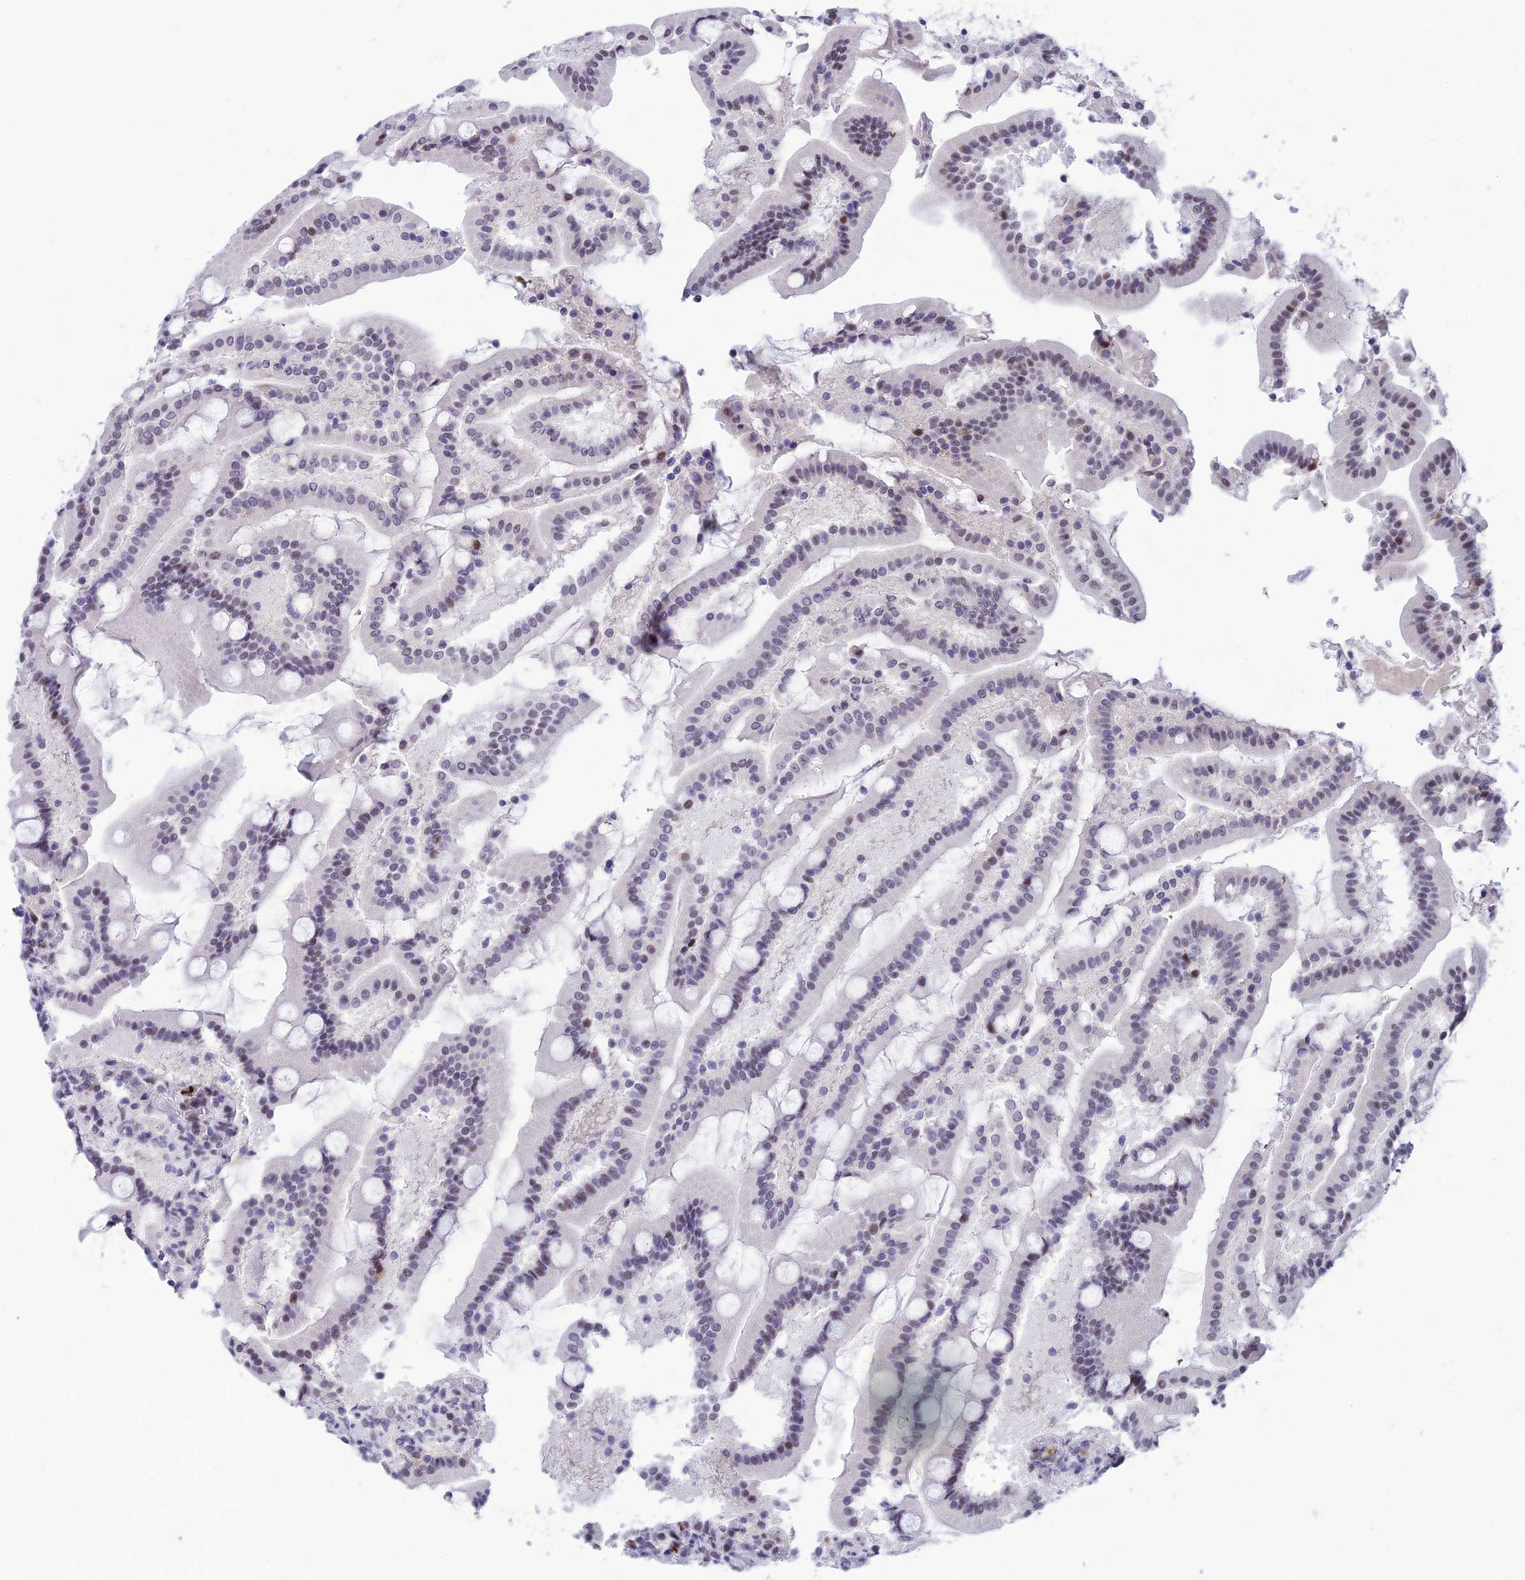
{"staining": {"intensity": "moderate", "quantity": "<25%", "location": "nuclear"}, "tissue": "duodenum", "cell_type": "Glandular cells", "image_type": "normal", "snomed": [{"axis": "morphology", "description": "Normal tissue, NOS"}, {"axis": "topography", "description": "Duodenum"}], "caption": "Immunohistochemistry (IHC) photomicrograph of benign duodenum stained for a protein (brown), which demonstrates low levels of moderate nuclear staining in about <25% of glandular cells.", "gene": "MFSD2B", "patient": {"sex": "male", "age": 55}}